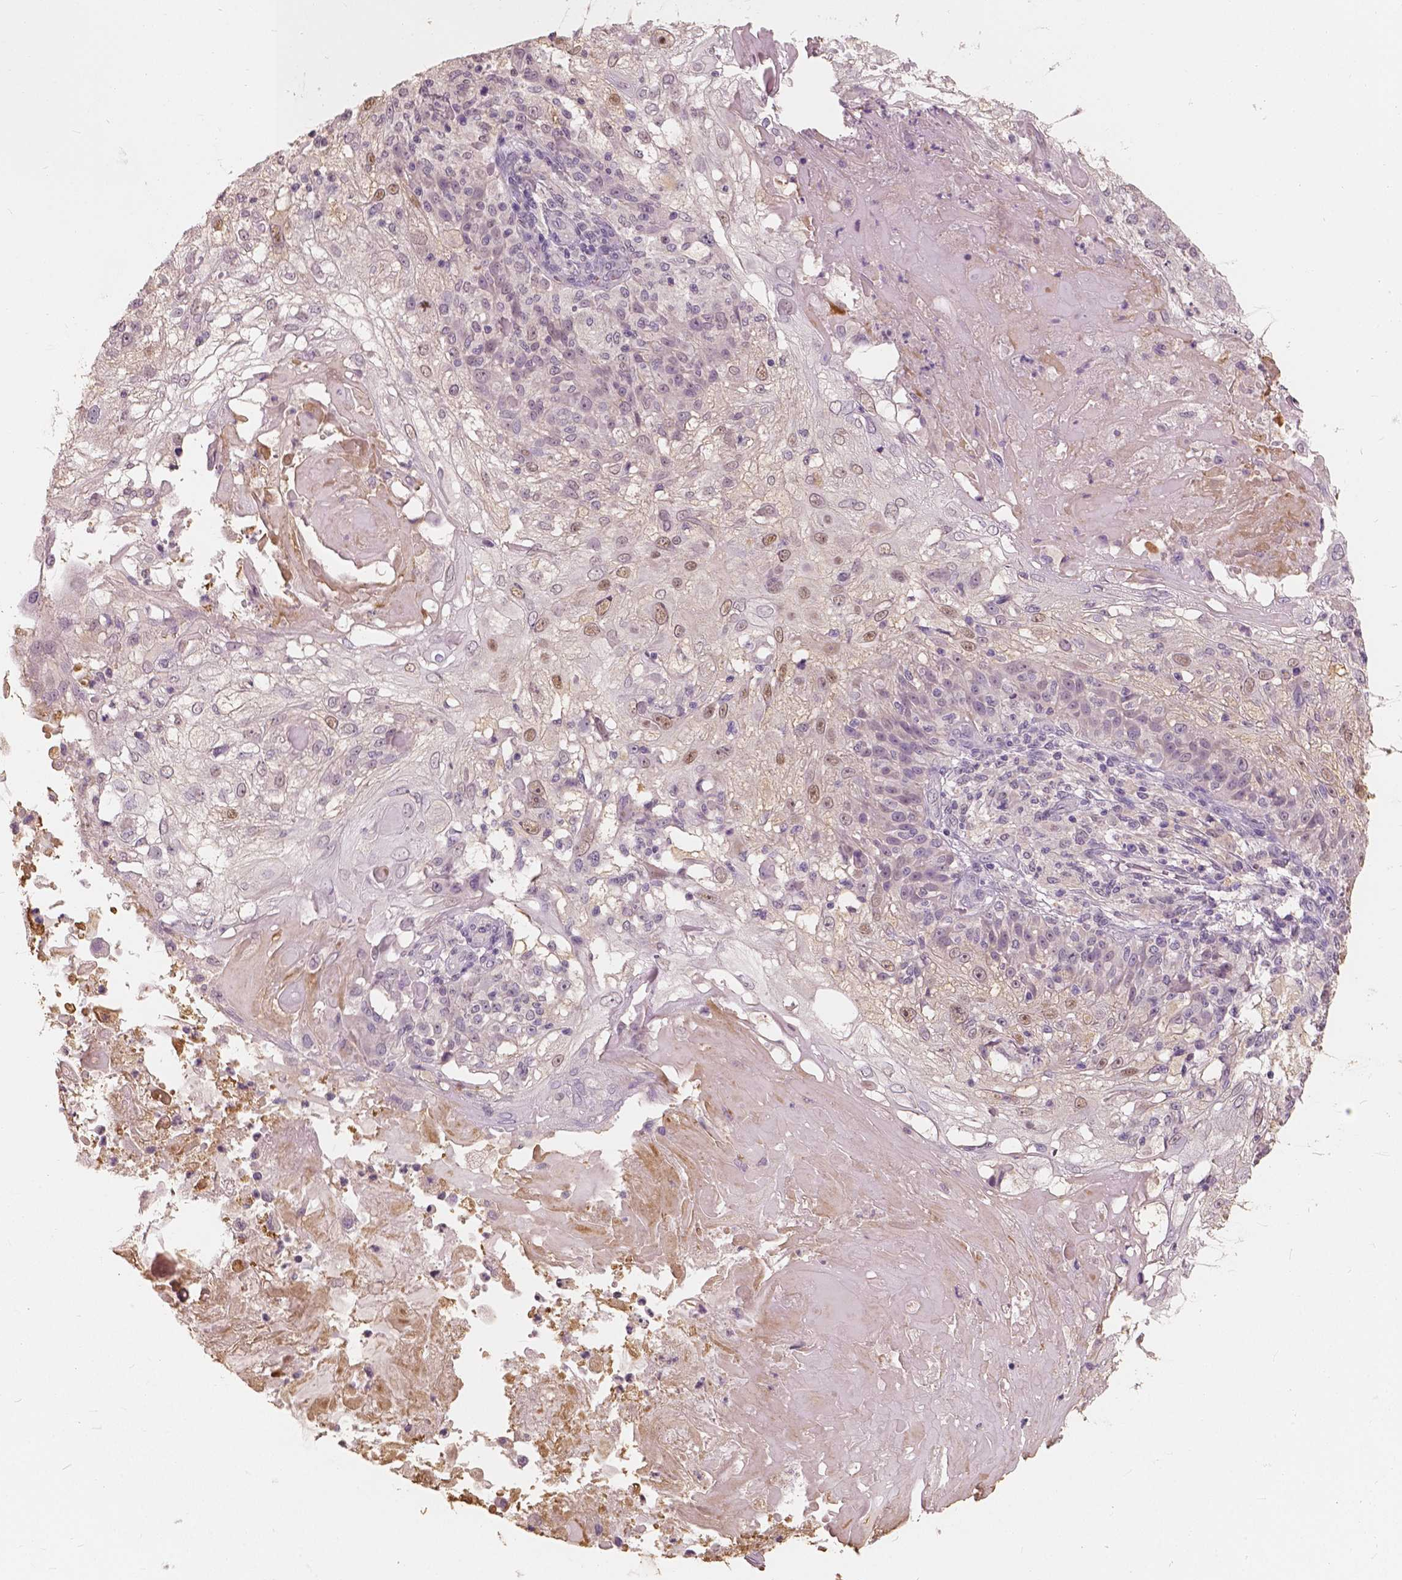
{"staining": {"intensity": "weak", "quantity": "<25%", "location": "nuclear"}, "tissue": "skin cancer", "cell_type": "Tumor cells", "image_type": "cancer", "snomed": [{"axis": "morphology", "description": "Normal tissue, NOS"}, {"axis": "morphology", "description": "Squamous cell carcinoma, NOS"}, {"axis": "topography", "description": "Skin"}], "caption": "This is a photomicrograph of IHC staining of squamous cell carcinoma (skin), which shows no staining in tumor cells.", "gene": "SAT2", "patient": {"sex": "female", "age": 83}}